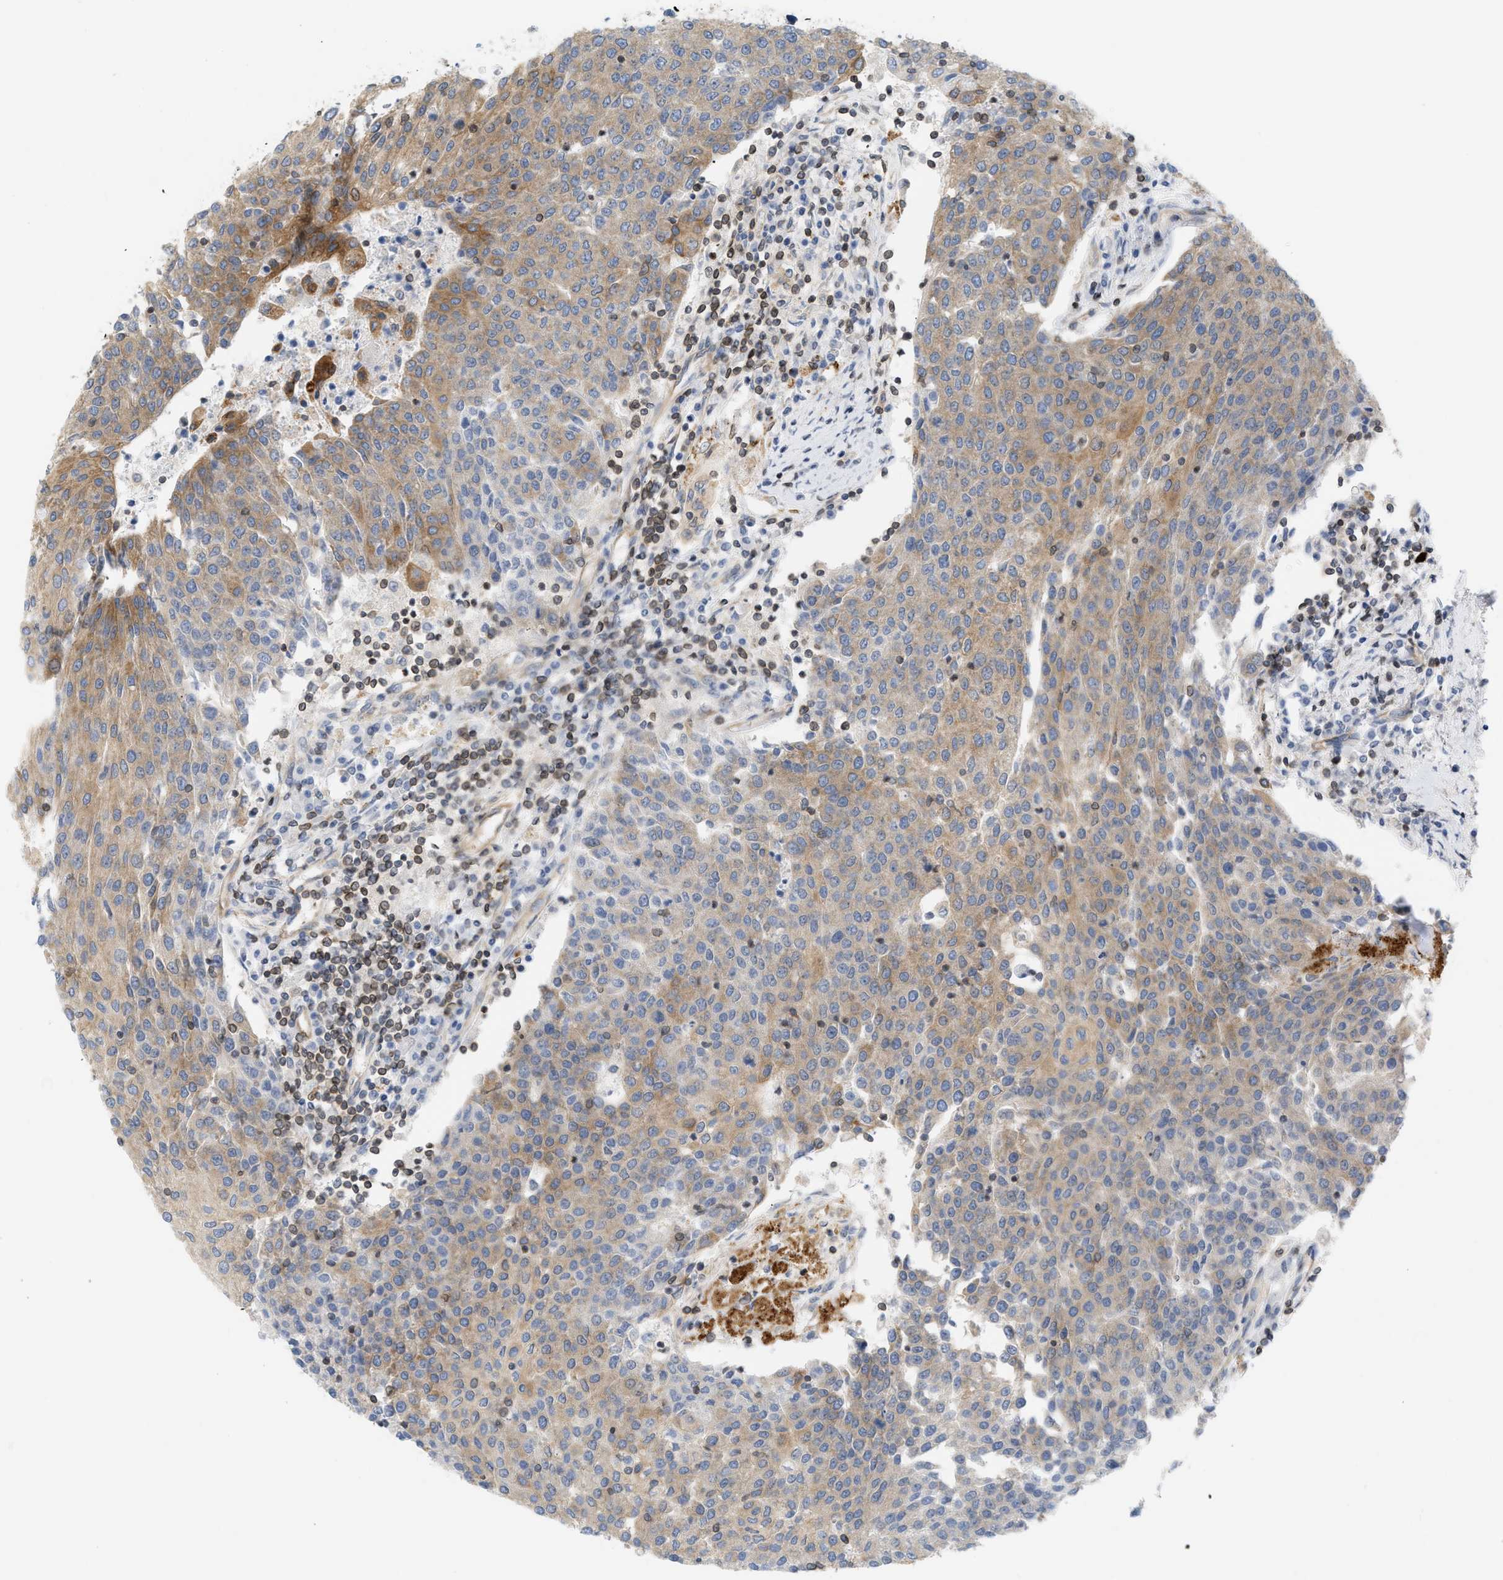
{"staining": {"intensity": "moderate", "quantity": ">75%", "location": "cytoplasmic/membranous"}, "tissue": "urothelial cancer", "cell_type": "Tumor cells", "image_type": "cancer", "snomed": [{"axis": "morphology", "description": "Urothelial carcinoma, High grade"}, {"axis": "topography", "description": "Urinary bladder"}], "caption": "Urothelial carcinoma (high-grade) stained for a protein demonstrates moderate cytoplasmic/membranous positivity in tumor cells.", "gene": "STRN", "patient": {"sex": "female", "age": 85}}